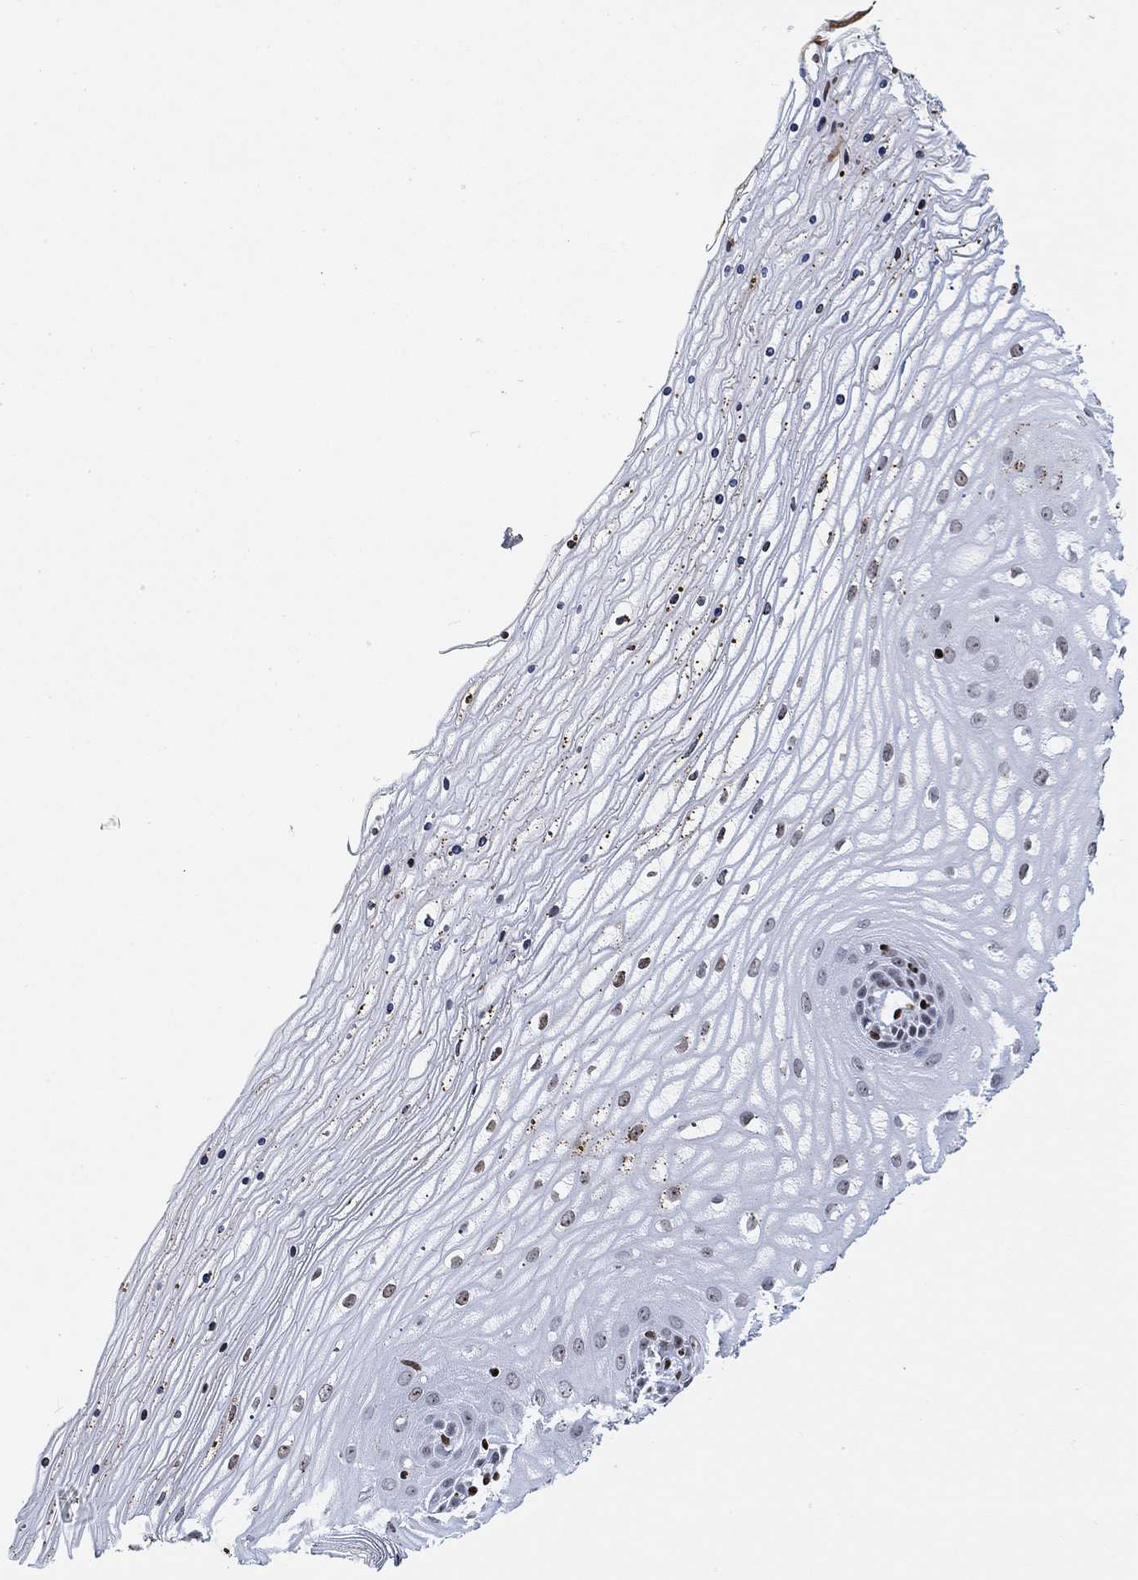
{"staining": {"intensity": "strong", "quantity": ">75%", "location": "nuclear"}, "tissue": "cervix", "cell_type": "Glandular cells", "image_type": "normal", "snomed": [{"axis": "morphology", "description": "Normal tissue, NOS"}, {"axis": "topography", "description": "Cervix"}], "caption": "Human cervix stained with a brown dye demonstrates strong nuclear positive staining in approximately >75% of glandular cells.", "gene": "H1", "patient": {"sex": "female", "age": 35}}